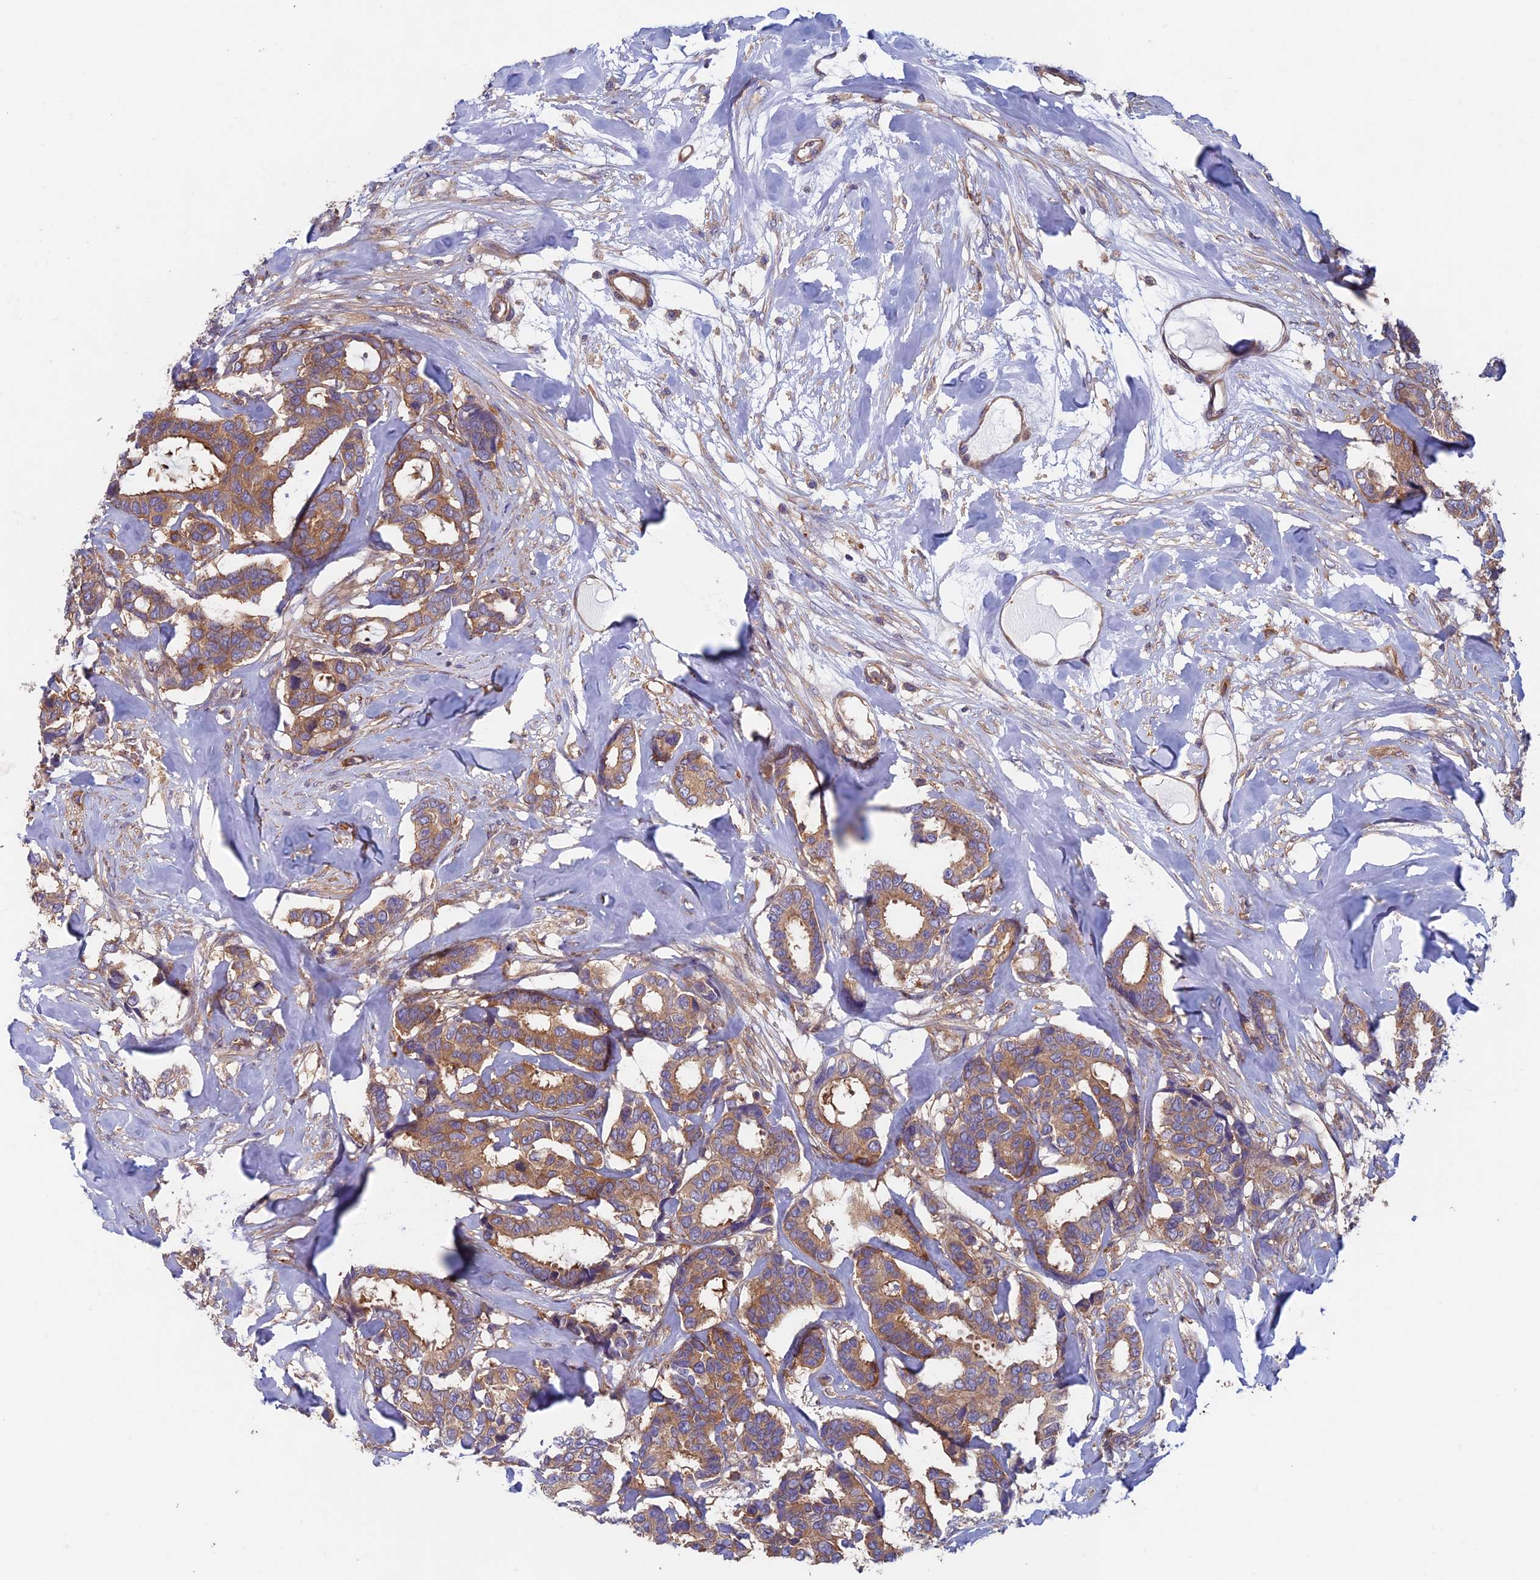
{"staining": {"intensity": "moderate", "quantity": ">75%", "location": "cytoplasmic/membranous"}, "tissue": "breast cancer", "cell_type": "Tumor cells", "image_type": "cancer", "snomed": [{"axis": "morphology", "description": "Duct carcinoma"}, {"axis": "topography", "description": "Breast"}], "caption": "Immunohistochemistry micrograph of neoplastic tissue: human breast cancer stained using immunohistochemistry displays medium levels of moderate protein expression localized specifically in the cytoplasmic/membranous of tumor cells, appearing as a cytoplasmic/membranous brown color.", "gene": "DNM1L", "patient": {"sex": "female", "age": 87}}